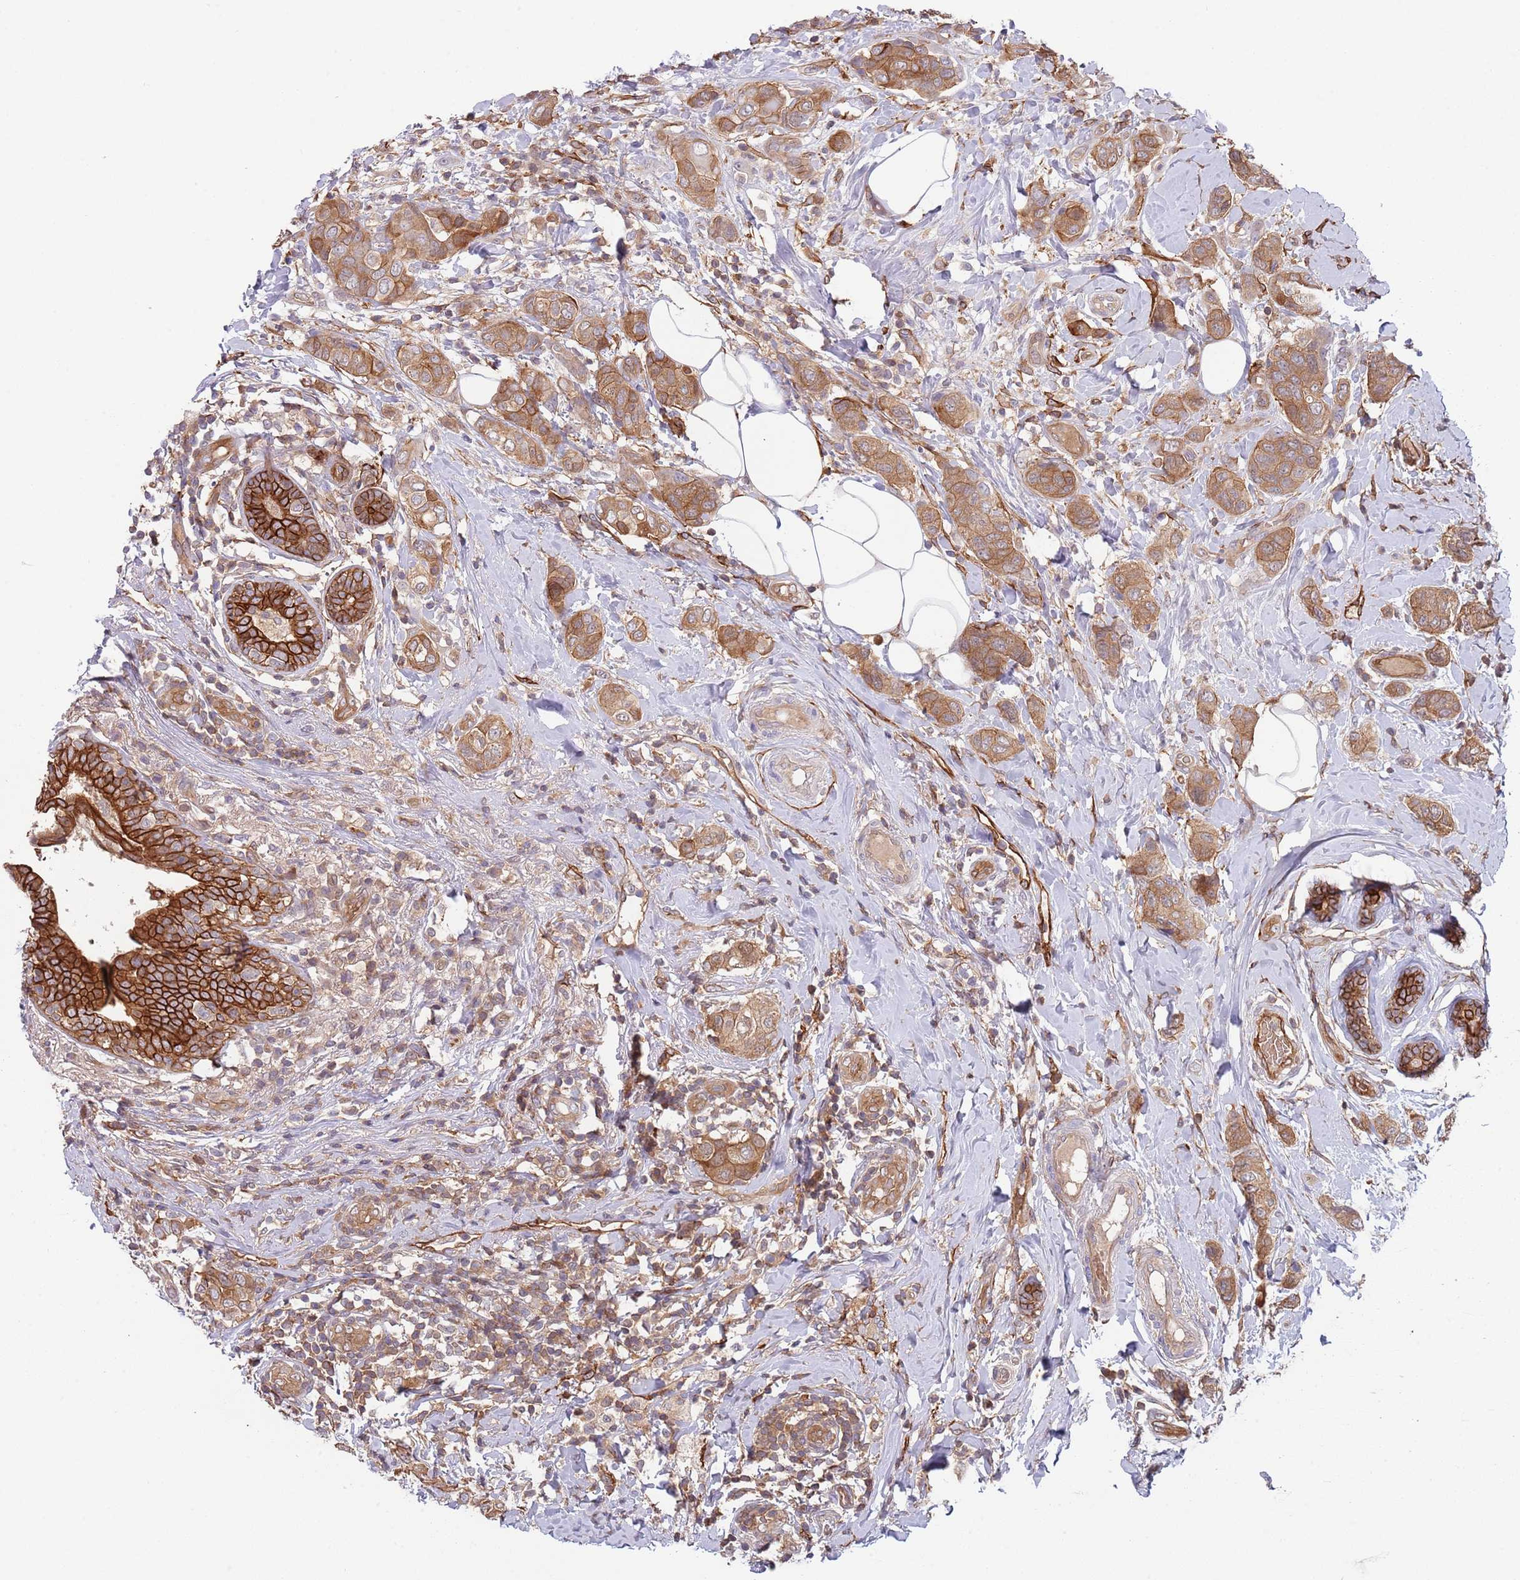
{"staining": {"intensity": "moderate", "quantity": ">75%", "location": "cytoplasmic/membranous"}, "tissue": "breast cancer", "cell_type": "Tumor cells", "image_type": "cancer", "snomed": [{"axis": "morphology", "description": "Lobular carcinoma"}, {"axis": "topography", "description": "Breast"}], "caption": "Breast cancer stained for a protein displays moderate cytoplasmic/membranous positivity in tumor cells.", "gene": "GSDMD", "patient": {"sex": "female", "age": 51}}